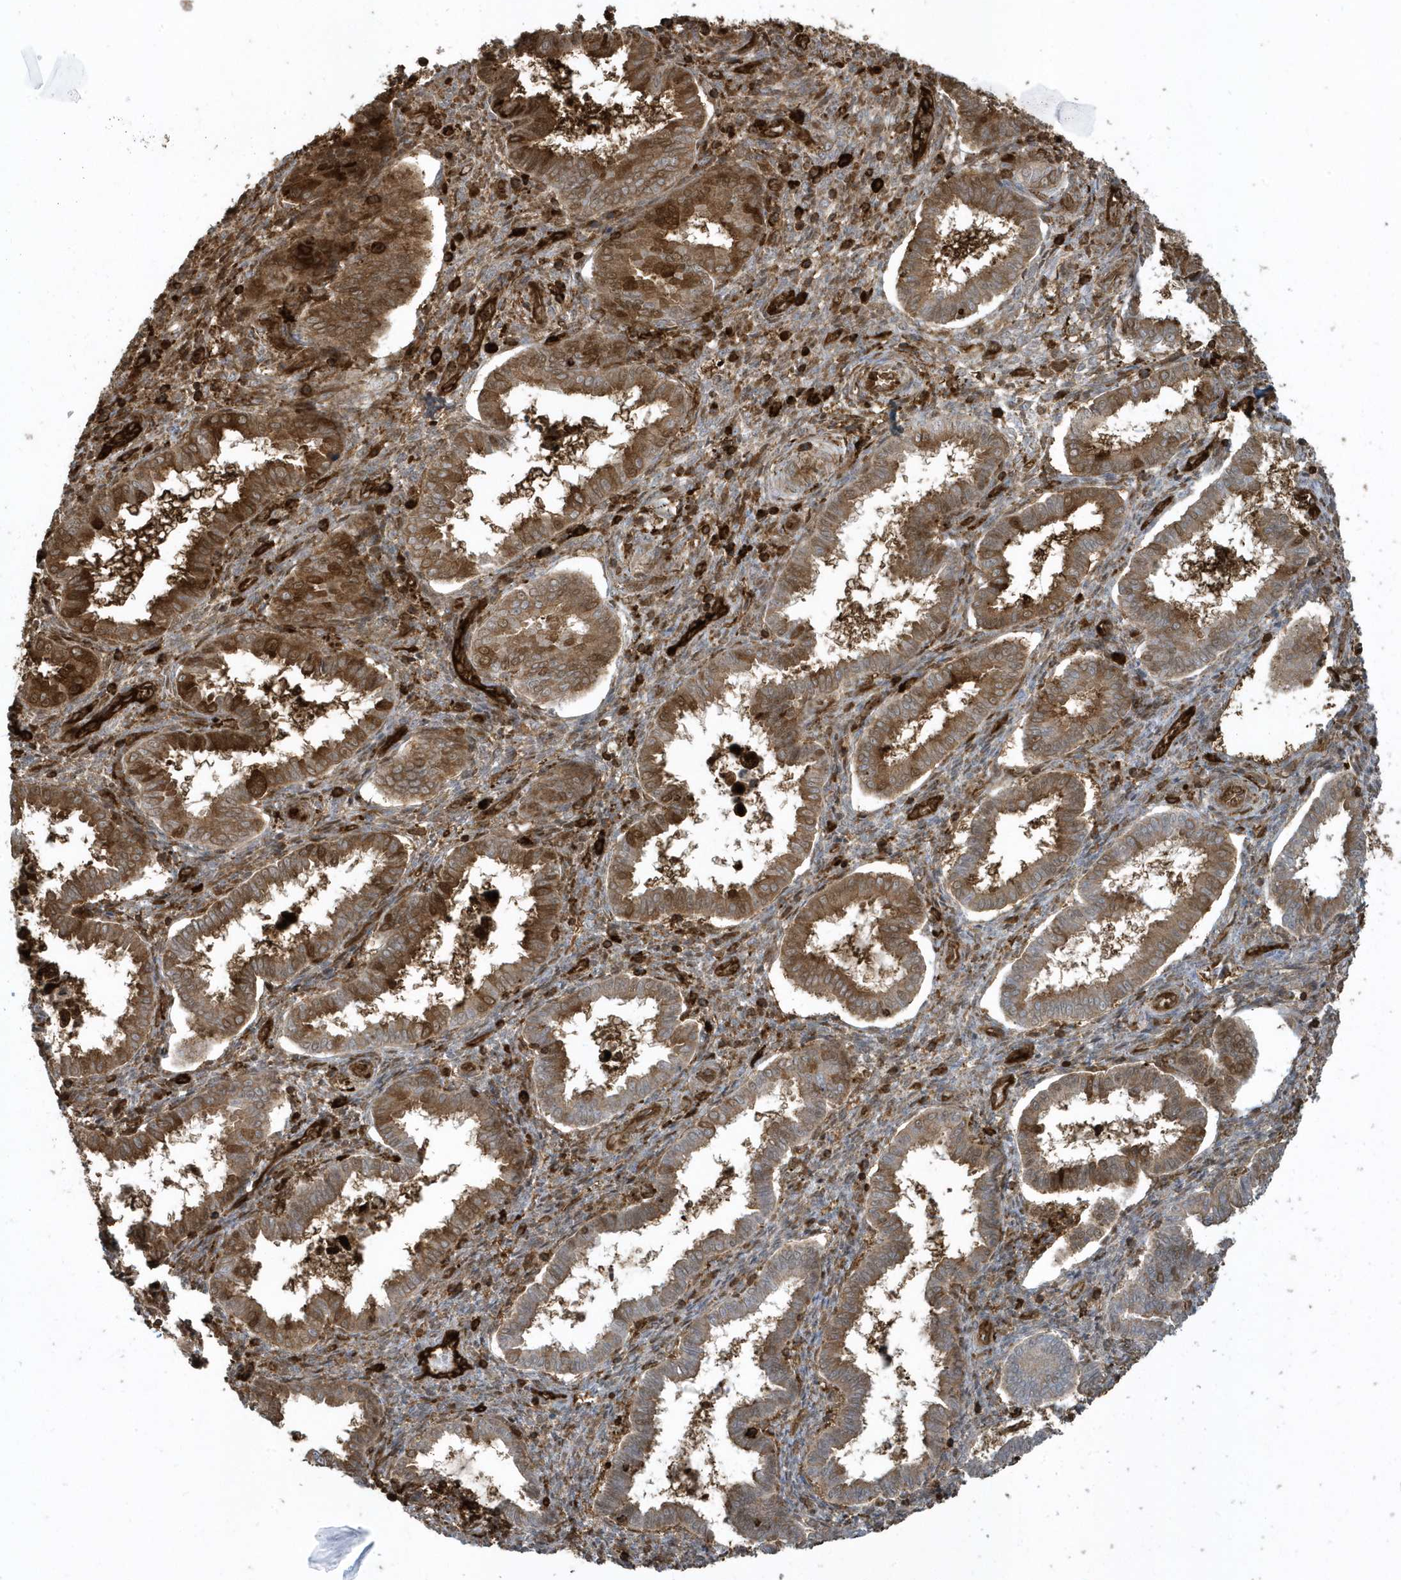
{"staining": {"intensity": "moderate", "quantity": ">75%", "location": "cytoplasmic/membranous"}, "tissue": "endometrium", "cell_type": "Cells in endometrial stroma", "image_type": "normal", "snomed": [{"axis": "morphology", "description": "Normal tissue, NOS"}, {"axis": "topography", "description": "Endometrium"}], "caption": "Brown immunohistochemical staining in unremarkable human endometrium demonstrates moderate cytoplasmic/membranous positivity in approximately >75% of cells in endometrial stroma. The protein is shown in brown color, while the nuclei are stained blue.", "gene": "CLCN6", "patient": {"sex": "female", "age": 24}}